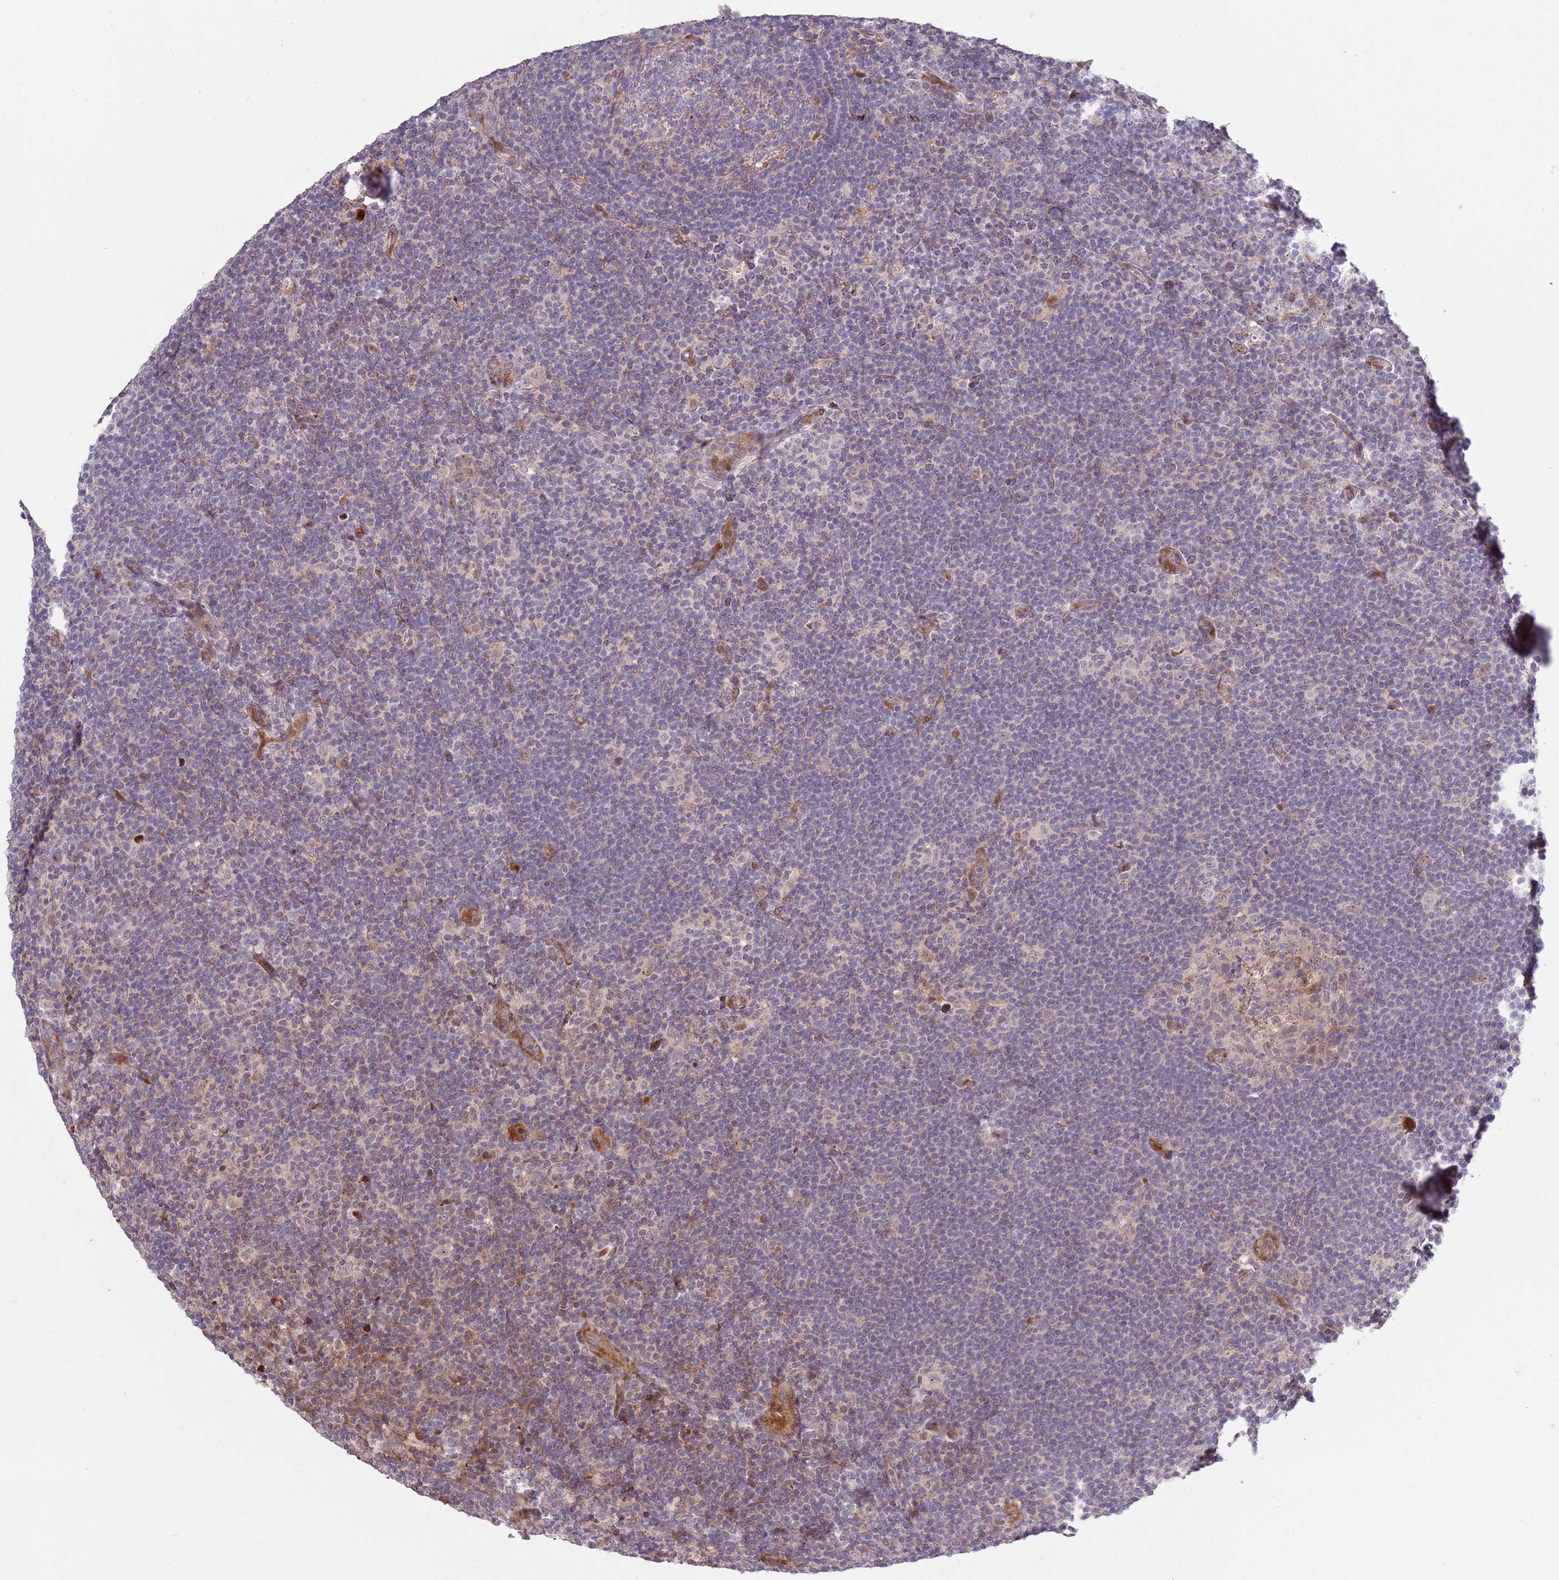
{"staining": {"intensity": "negative", "quantity": "none", "location": "none"}, "tissue": "lymphoma", "cell_type": "Tumor cells", "image_type": "cancer", "snomed": [{"axis": "morphology", "description": "Hodgkin's disease, NOS"}, {"axis": "topography", "description": "Lymph node"}], "caption": "There is no significant positivity in tumor cells of Hodgkin's disease.", "gene": "RHBDL1", "patient": {"sex": "female", "age": 57}}